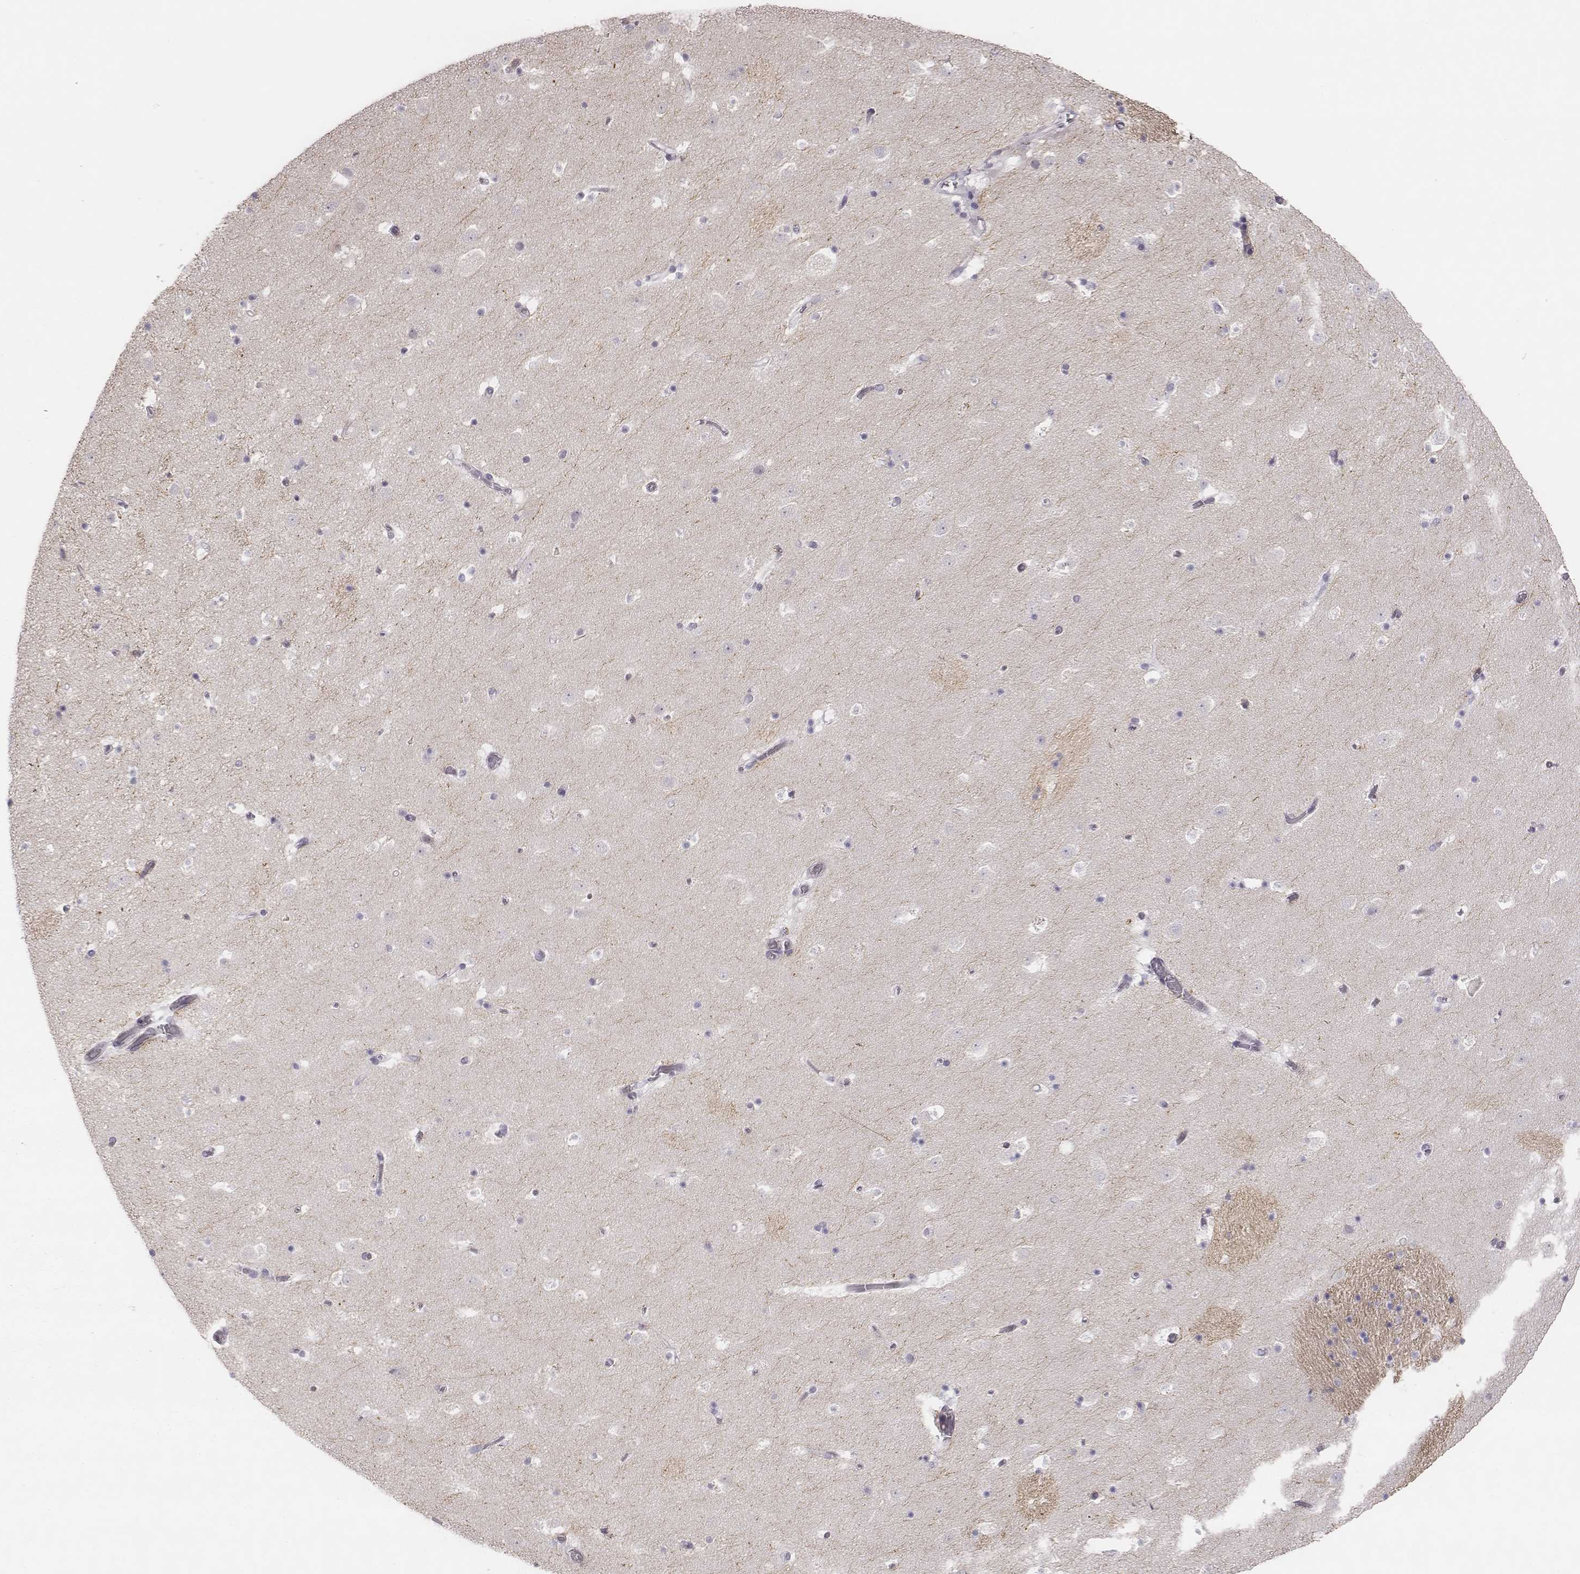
{"staining": {"intensity": "negative", "quantity": "none", "location": "none"}, "tissue": "caudate", "cell_type": "Glial cells", "image_type": "normal", "snomed": [{"axis": "morphology", "description": "Normal tissue, NOS"}, {"axis": "topography", "description": "Lateral ventricle wall"}], "caption": "Benign caudate was stained to show a protein in brown. There is no significant expression in glial cells.", "gene": "KCNJ12", "patient": {"sex": "female", "age": 42}}